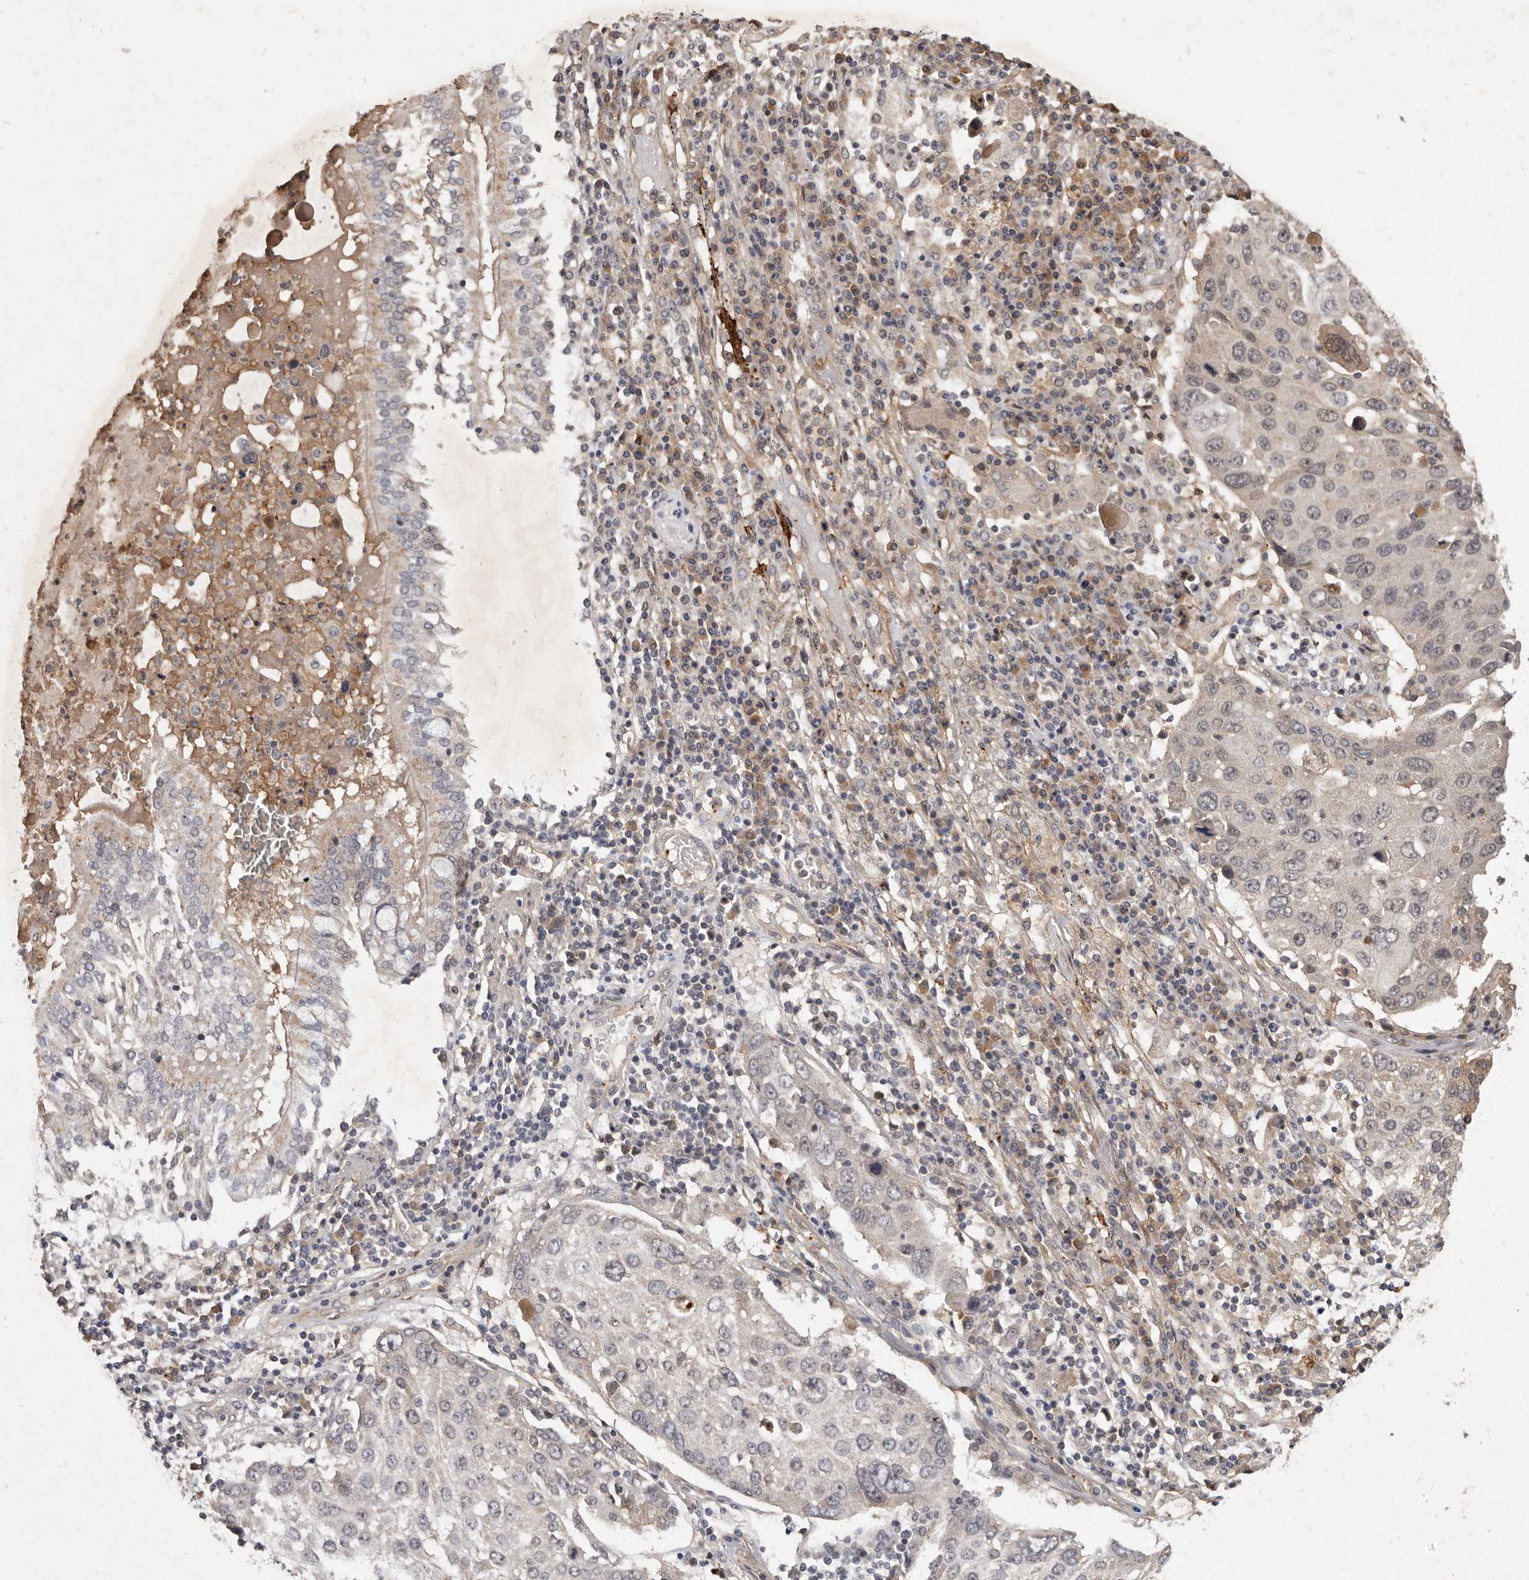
{"staining": {"intensity": "negative", "quantity": "none", "location": "none"}, "tissue": "lung cancer", "cell_type": "Tumor cells", "image_type": "cancer", "snomed": [{"axis": "morphology", "description": "Squamous cell carcinoma, NOS"}, {"axis": "topography", "description": "Lung"}], "caption": "Protein analysis of squamous cell carcinoma (lung) displays no significant expression in tumor cells.", "gene": "DNAJC28", "patient": {"sex": "male", "age": 65}}